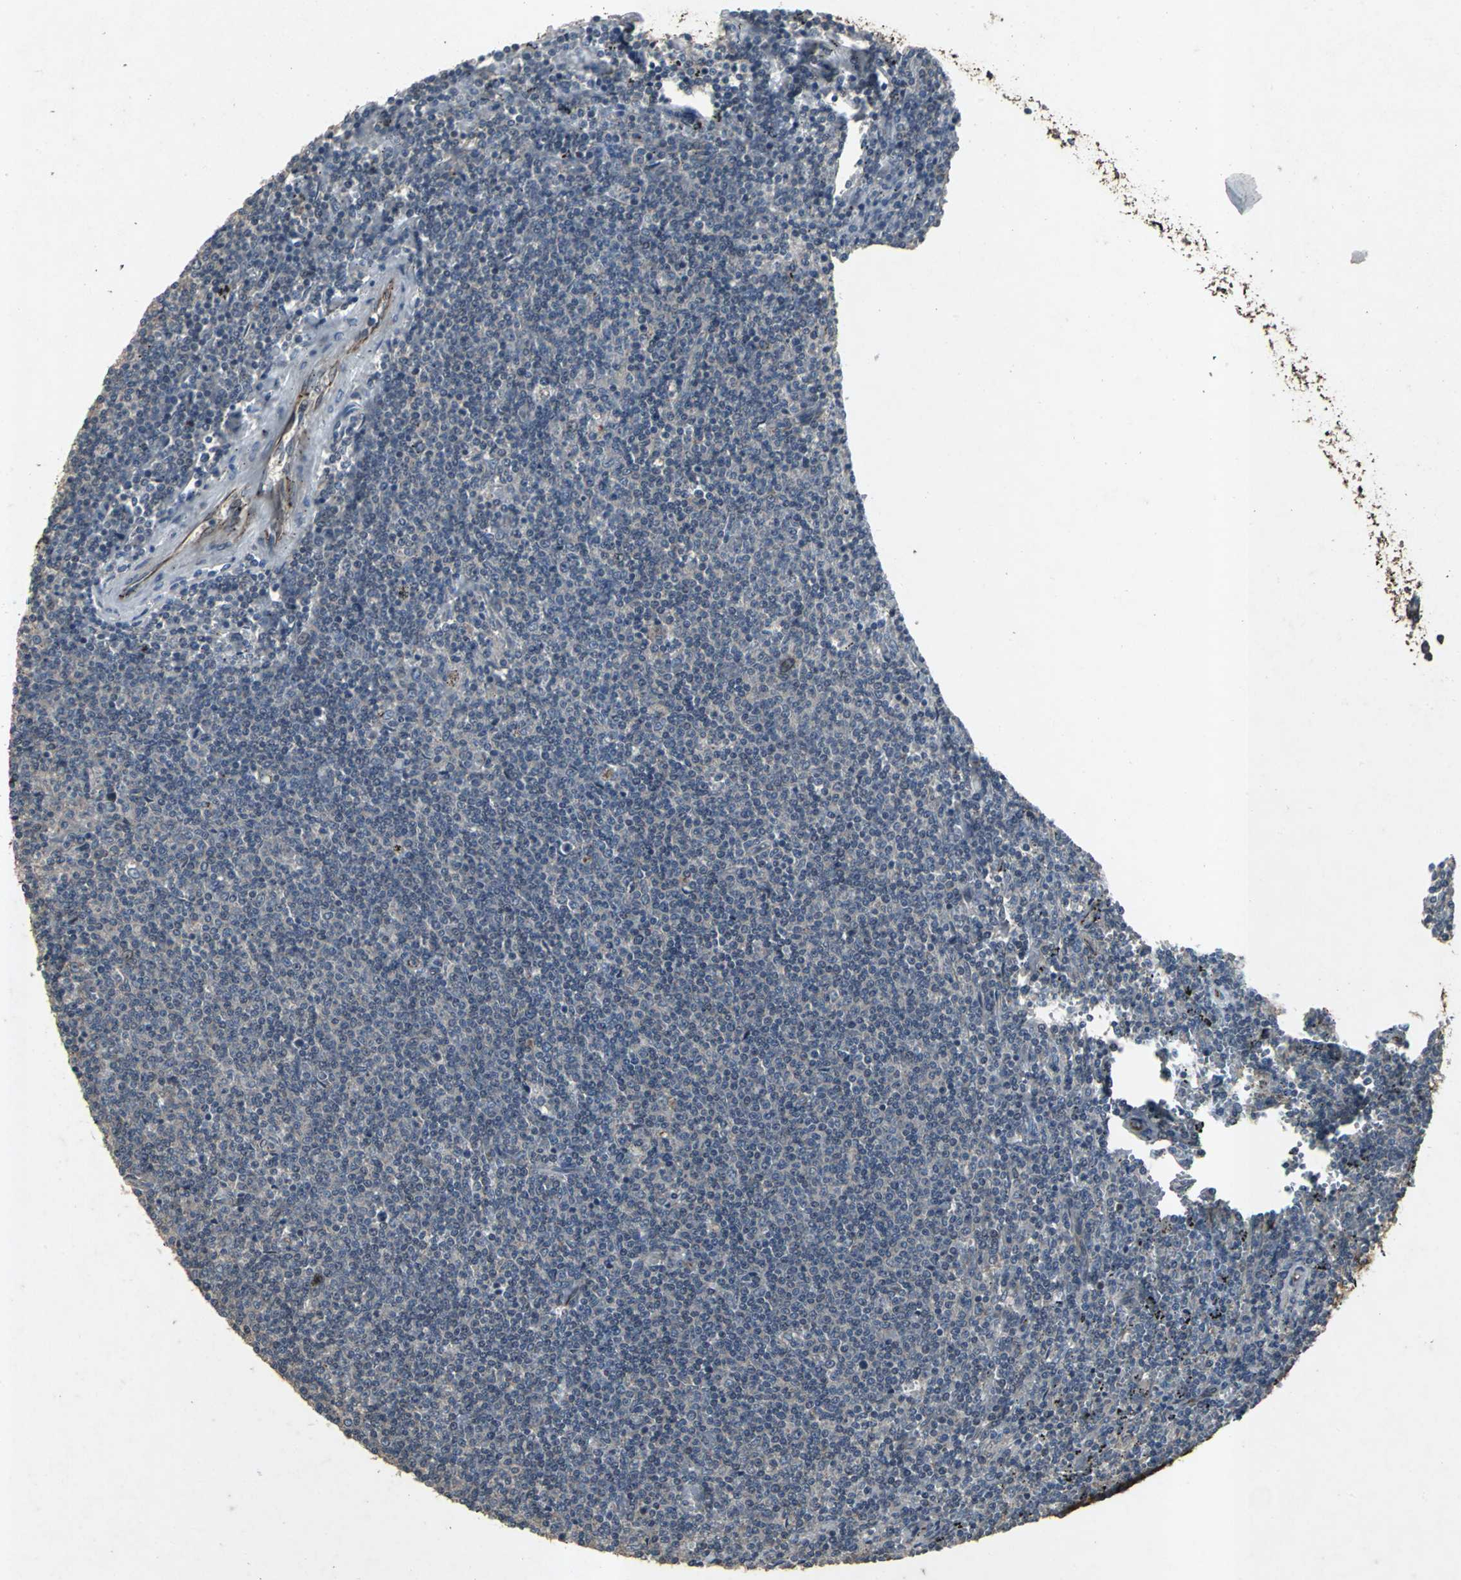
{"staining": {"intensity": "negative", "quantity": "none", "location": "none"}, "tissue": "lymphoma", "cell_type": "Tumor cells", "image_type": "cancer", "snomed": [{"axis": "morphology", "description": "Malignant lymphoma, non-Hodgkin's type, Low grade"}, {"axis": "topography", "description": "Spleen"}], "caption": "Immunohistochemical staining of human malignant lymphoma, non-Hodgkin's type (low-grade) reveals no significant positivity in tumor cells.", "gene": "CCR9", "patient": {"sex": "female", "age": 50}}